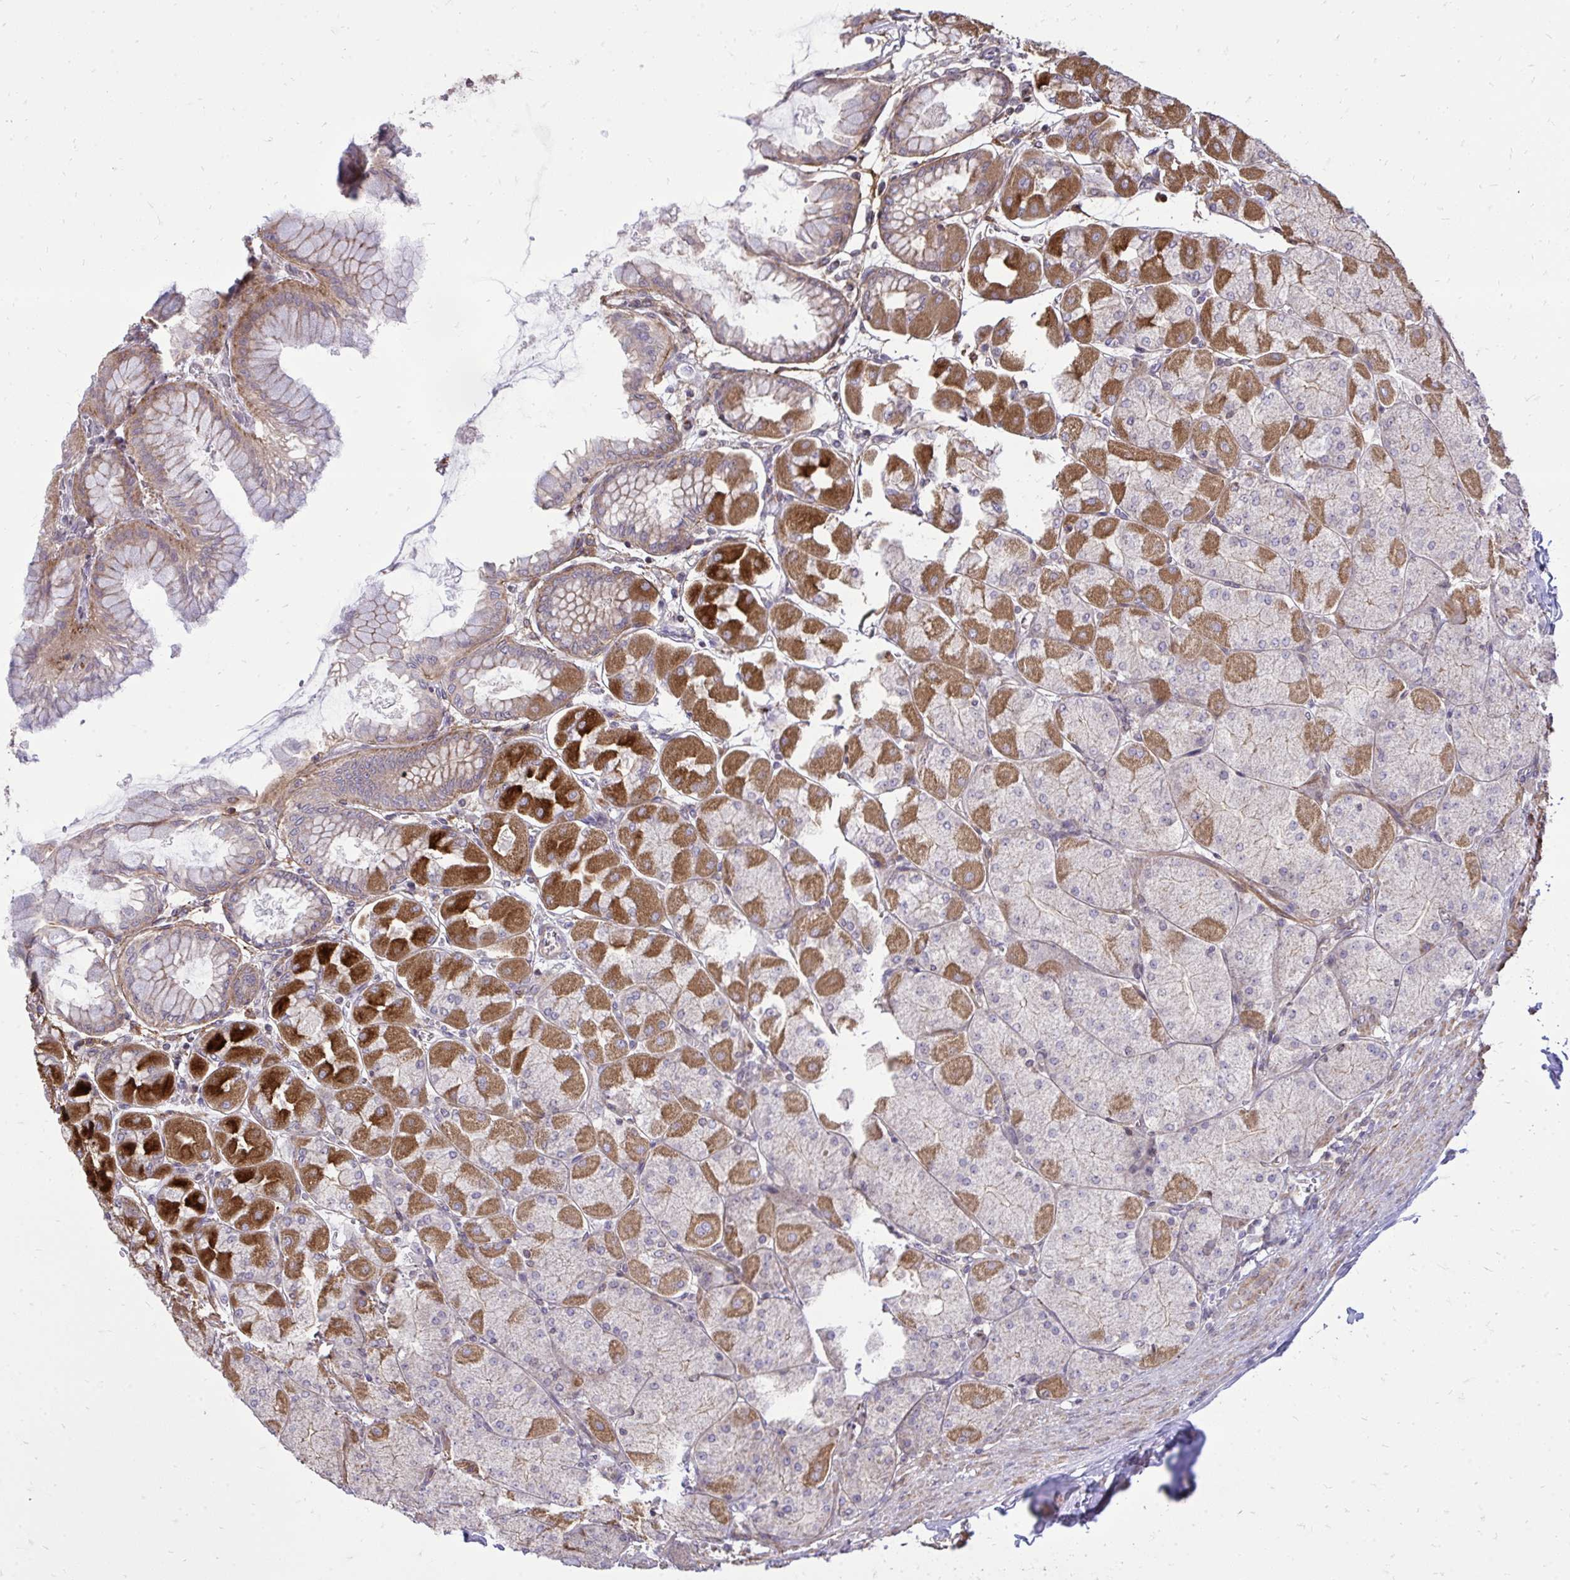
{"staining": {"intensity": "strong", "quantity": "25%-75%", "location": "cytoplasmic/membranous"}, "tissue": "stomach", "cell_type": "Glandular cells", "image_type": "normal", "snomed": [{"axis": "morphology", "description": "Normal tissue, NOS"}, {"axis": "topography", "description": "Stomach, upper"}], "caption": "Glandular cells show high levels of strong cytoplasmic/membranous staining in about 25%-75% of cells in unremarkable human stomach.", "gene": "SLC7A5", "patient": {"sex": "female", "age": 56}}